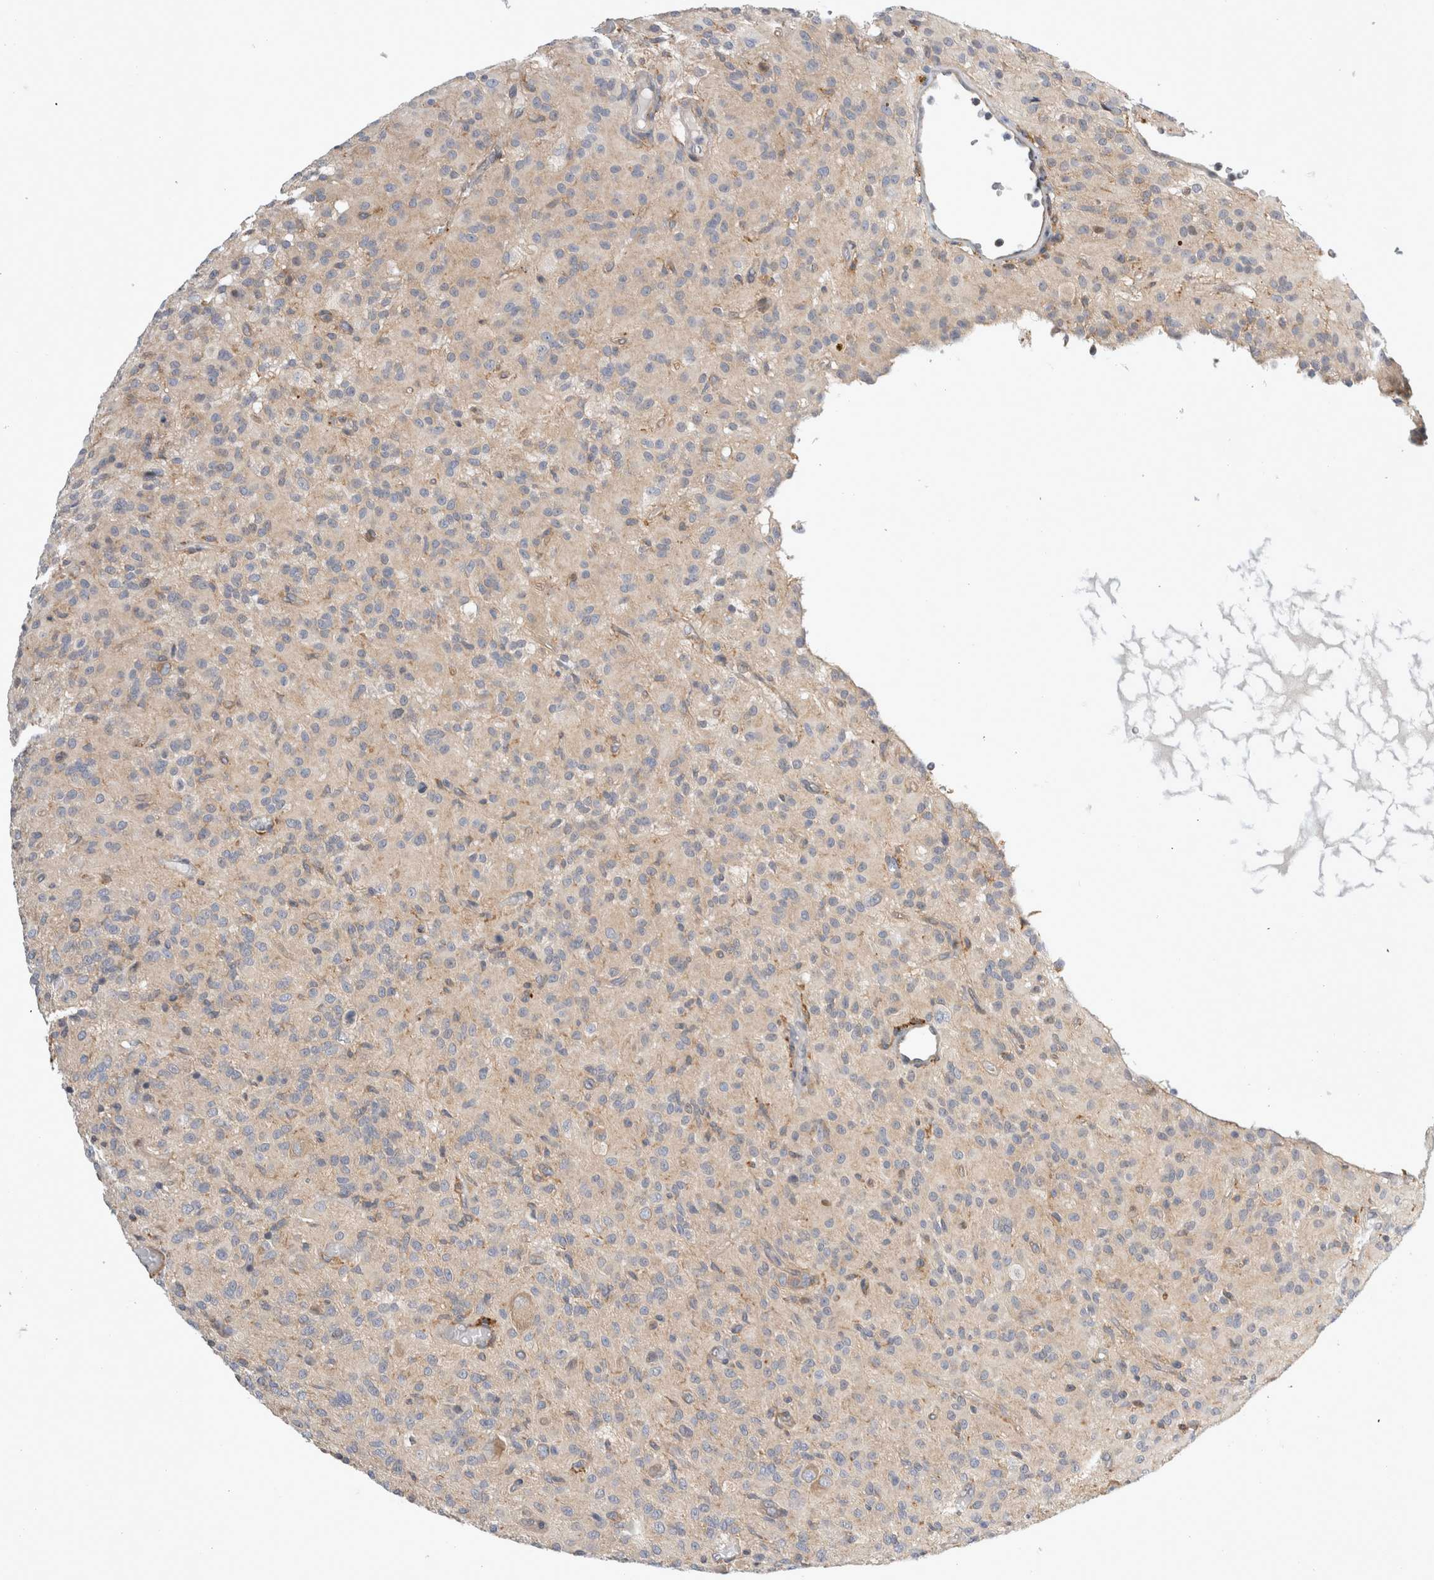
{"staining": {"intensity": "negative", "quantity": "none", "location": "none"}, "tissue": "glioma", "cell_type": "Tumor cells", "image_type": "cancer", "snomed": [{"axis": "morphology", "description": "Glioma, malignant, High grade"}, {"axis": "topography", "description": "Brain"}], "caption": "Immunohistochemical staining of glioma shows no significant expression in tumor cells.", "gene": "CDCA7L", "patient": {"sex": "female", "age": 59}}